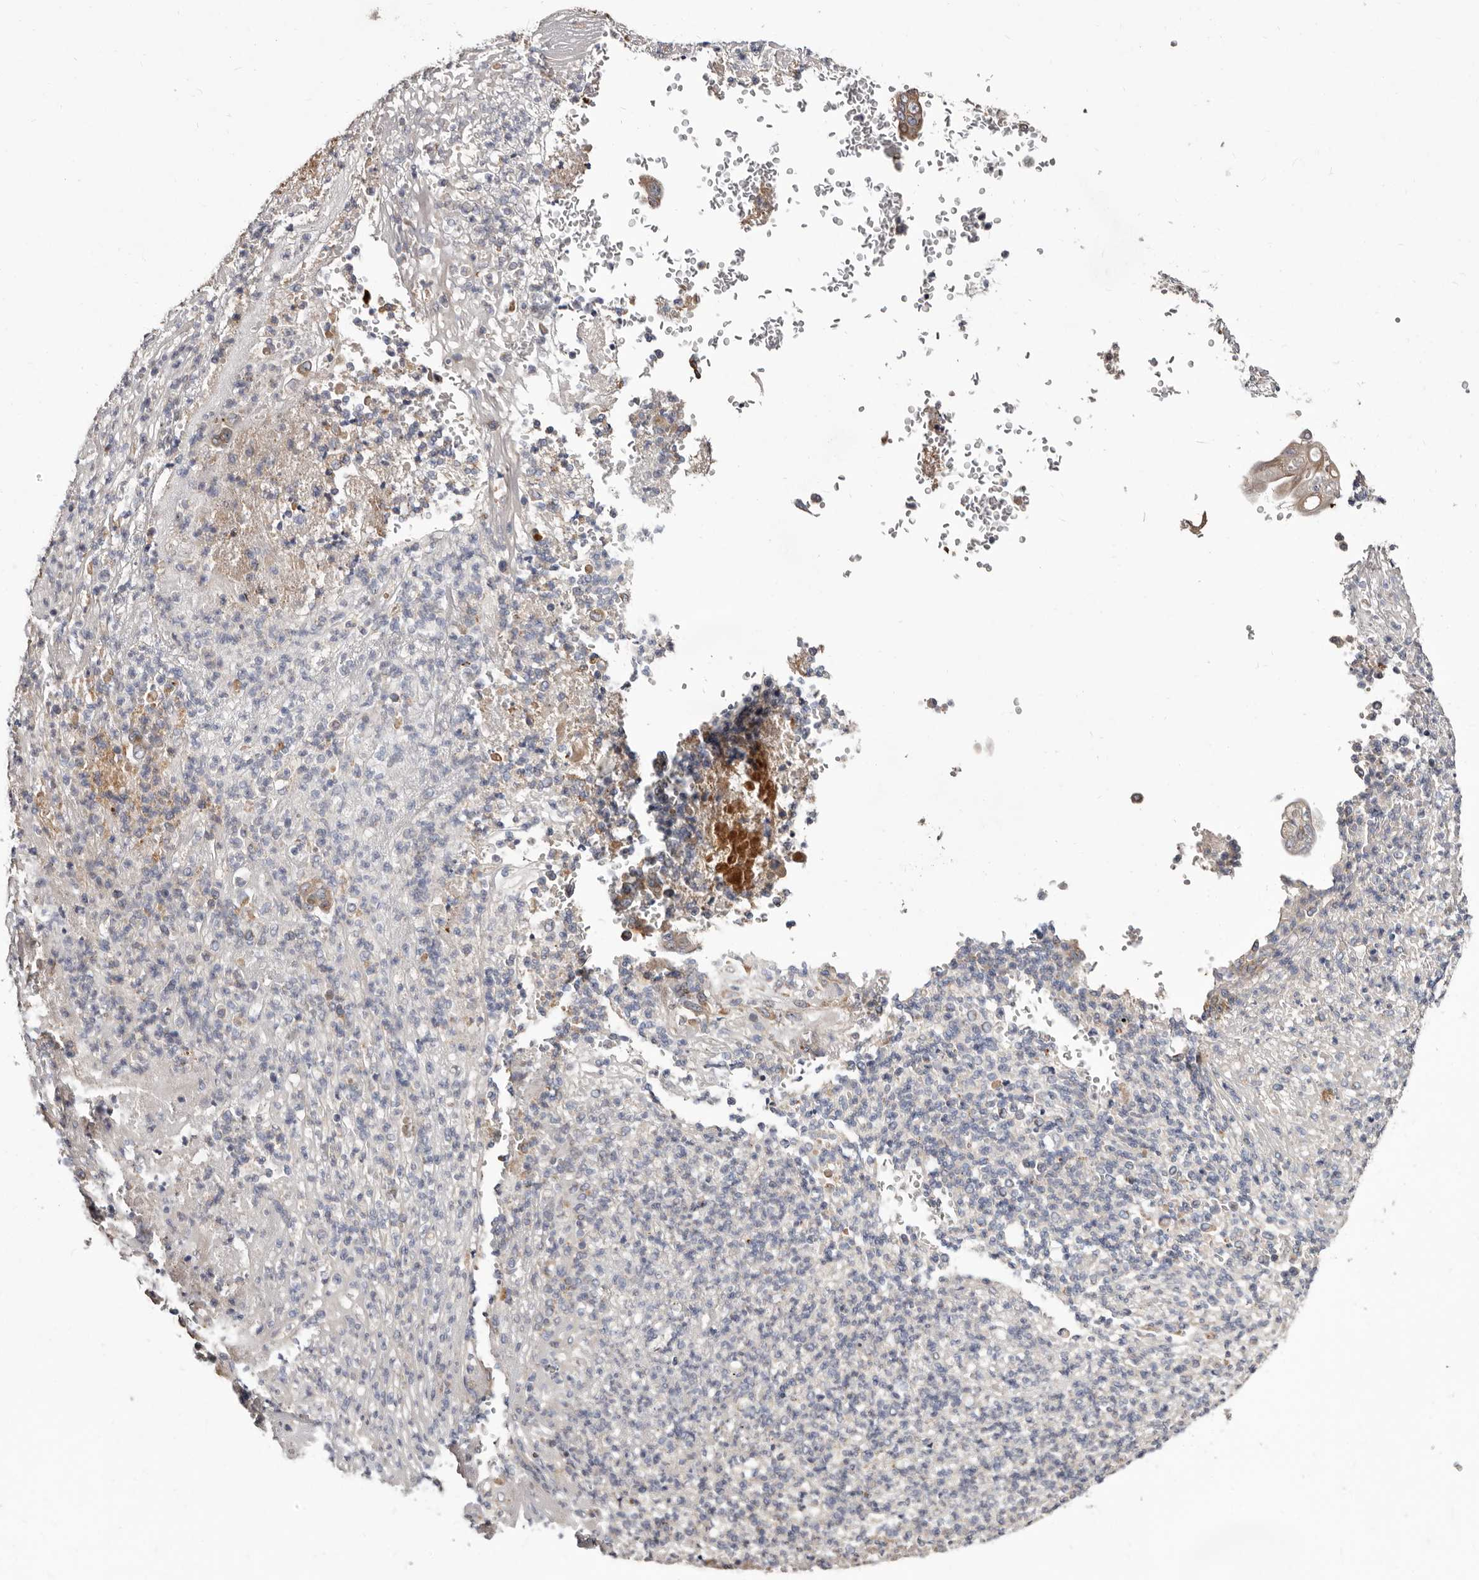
{"staining": {"intensity": "negative", "quantity": "none", "location": "none"}, "tissue": "stomach cancer", "cell_type": "Tumor cells", "image_type": "cancer", "snomed": [{"axis": "morphology", "description": "Adenocarcinoma, NOS"}, {"axis": "topography", "description": "Stomach"}], "caption": "DAB (3,3'-diaminobenzidine) immunohistochemical staining of stomach adenocarcinoma demonstrates no significant staining in tumor cells. (DAB IHC, high magnification).", "gene": "ASIC5", "patient": {"sex": "female", "age": 73}}